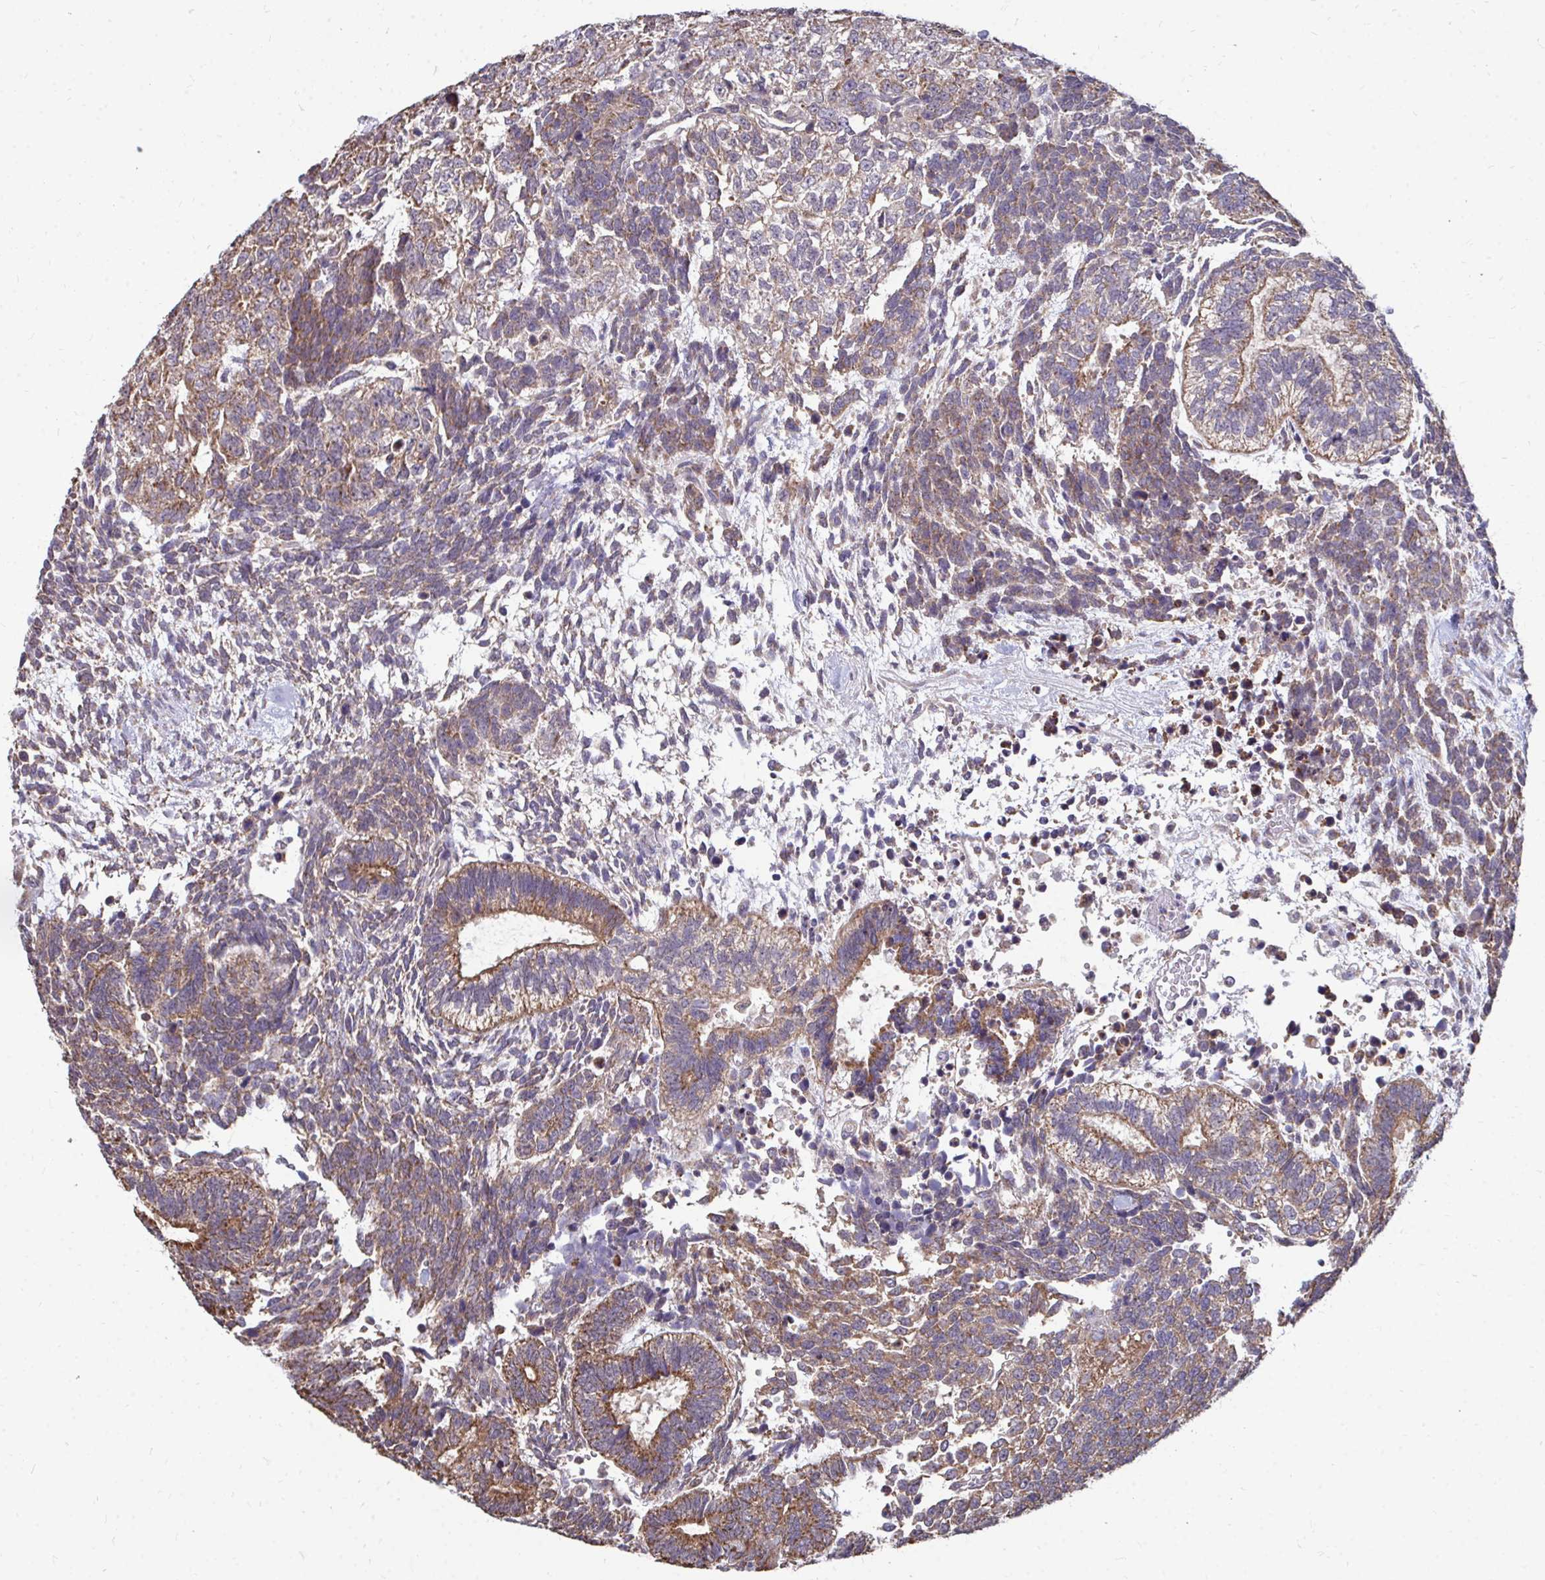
{"staining": {"intensity": "moderate", "quantity": ">75%", "location": "cytoplasmic/membranous"}, "tissue": "testis cancer", "cell_type": "Tumor cells", "image_type": "cancer", "snomed": [{"axis": "morphology", "description": "Carcinoma, Embryonal, NOS"}, {"axis": "topography", "description": "Testis"}], "caption": "Immunohistochemical staining of testis cancer (embryonal carcinoma) reveals medium levels of moderate cytoplasmic/membranous protein expression in about >75% of tumor cells.", "gene": "DNAJA2", "patient": {"sex": "male", "age": 23}}